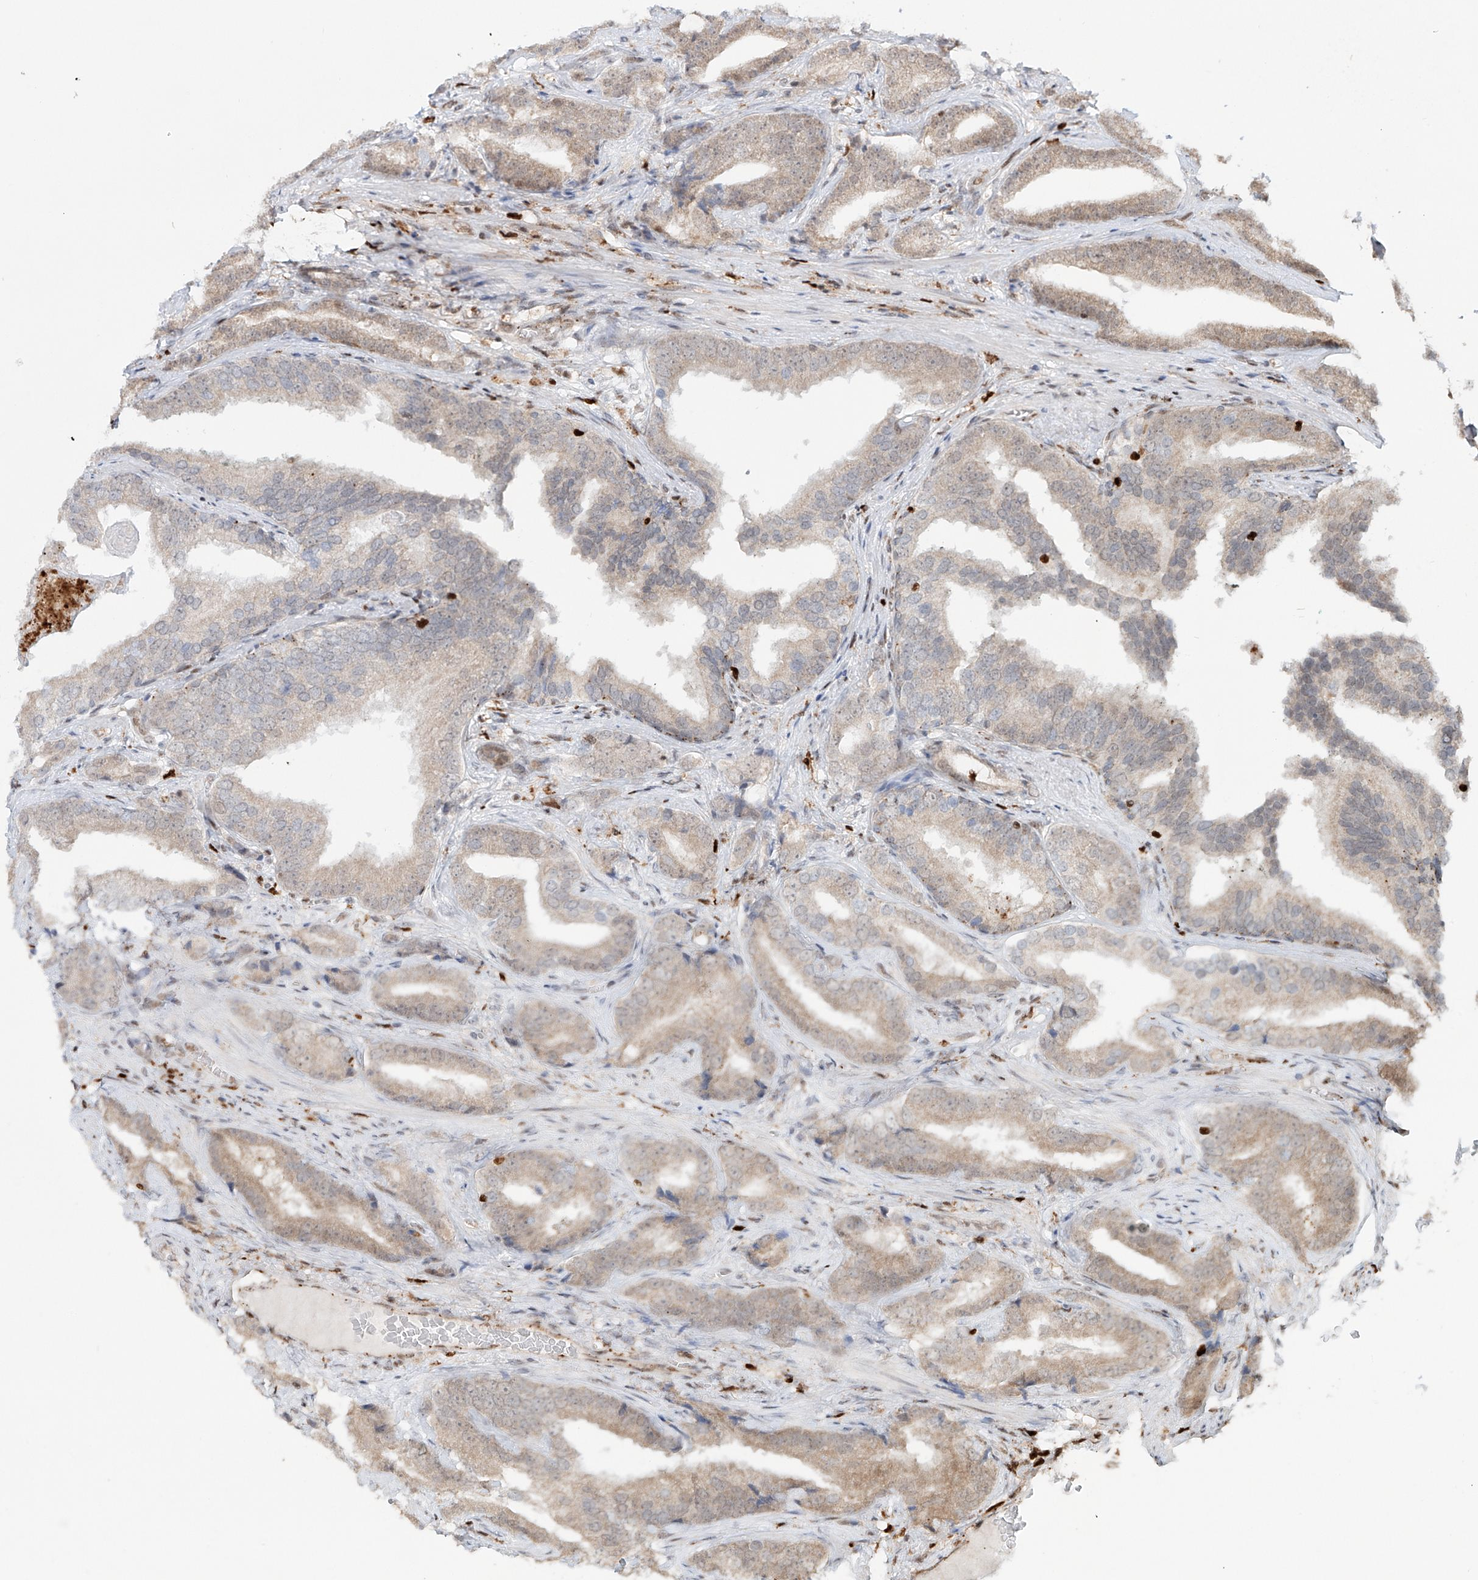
{"staining": {"intensity": "moderate", "quantity": "25%-75%", "location": "cytoplasmic/membranous,nuclear"}, "tissue": "prostate cancer", "cell_type": "Tumor cells", "image_type": "cancer", "snomed": [{"axis": "morphology", "description": "Adenocarcinoma, Low grade"}, {"axis": "topography", "description": "Prostate"}], "caption": "Protein expression by IHC demonstrates moderate cytoplasmic/membranous and nuclear expression in approximately 25%-75% of tumor cells in prostate cancer (adenocarcinoma (low-grade)).", "gene": "DZIP1L", "patient": {"sex": "male", "age": 67}}